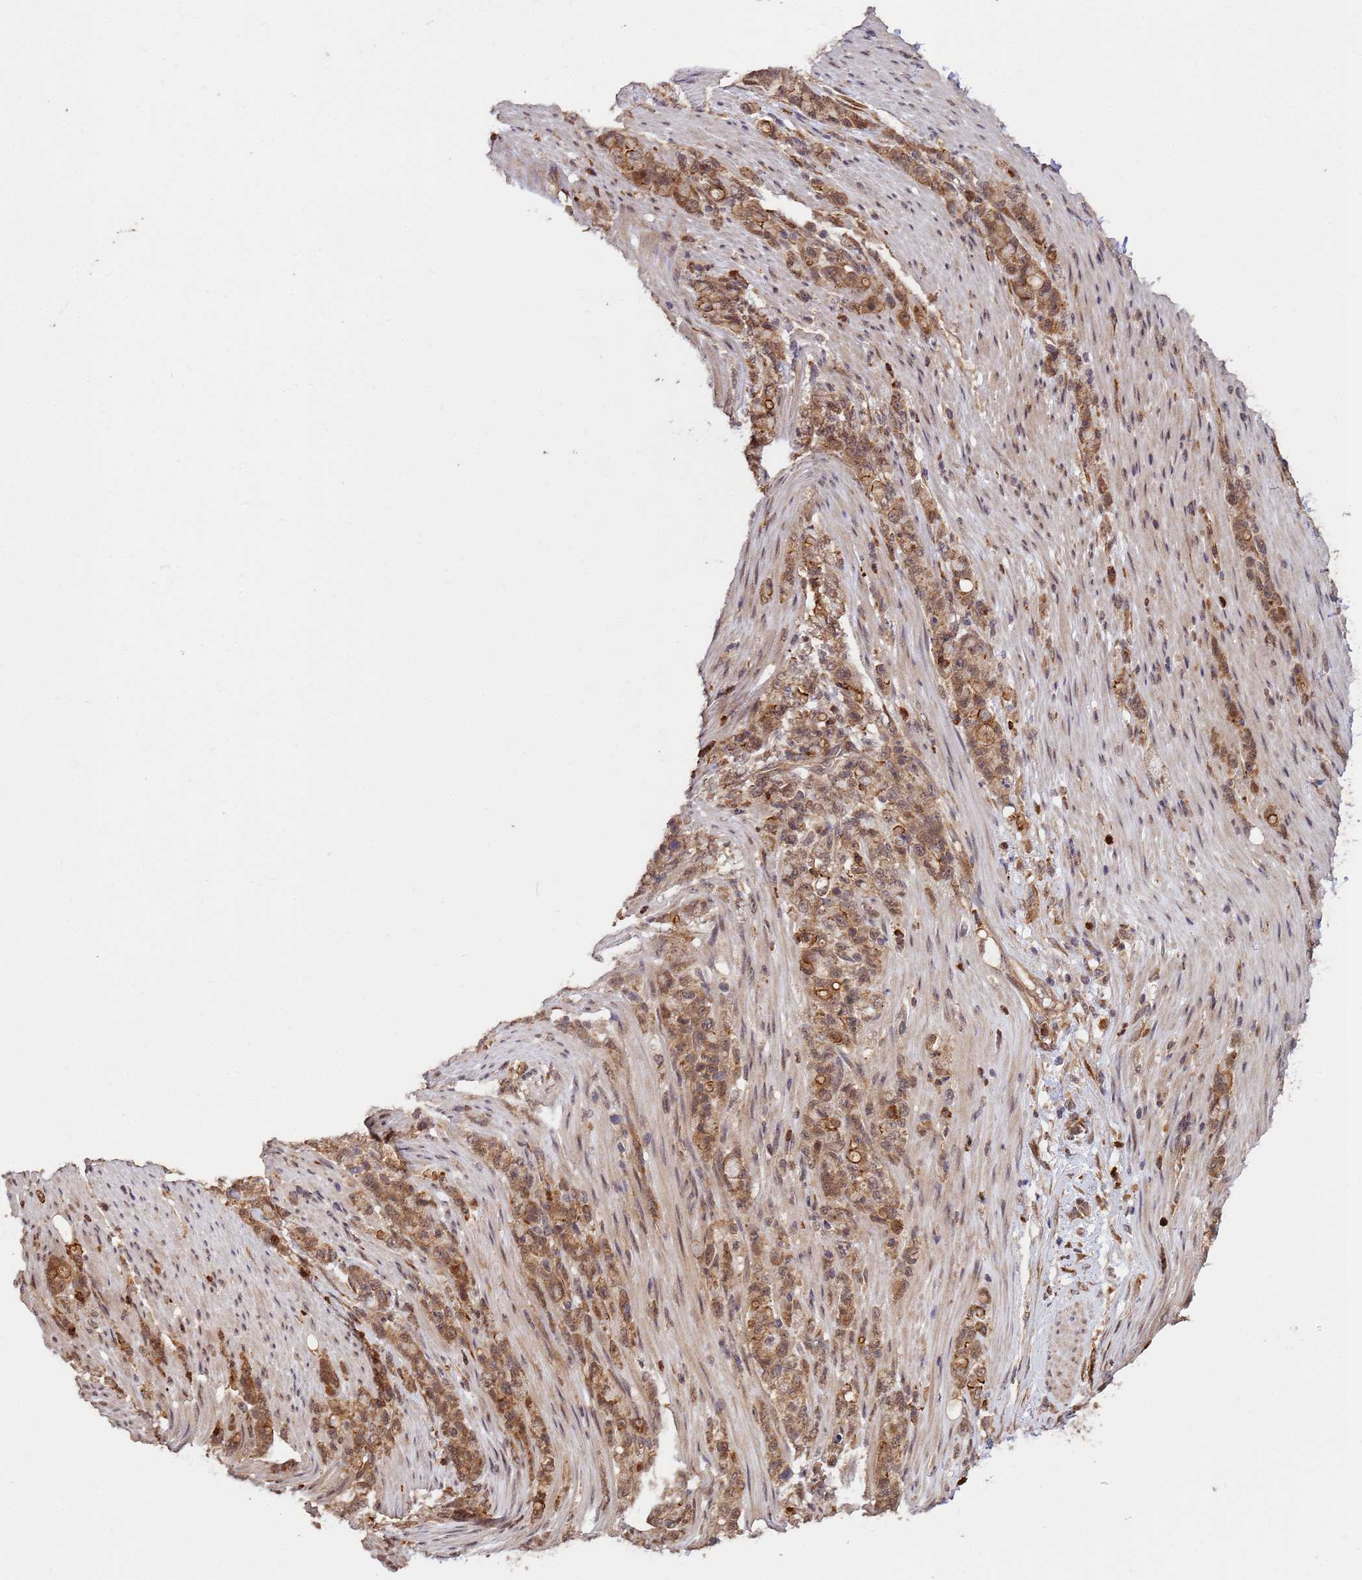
{"staining": {"intensity": "moderate", "quantity": ">75%", "location": "cytoplasmic/membranous,nuclear"}, "tissue": "stomach cancer", "cell_type": "Tumor cells", "image_type": "cancer", "snomed": [{"axis": "morphology", "description": "Normal tissue, NOS"}, {"axis": "morphology", "description": "Adenocarcinoma, NOS"}, {"axis": "topography", "description": "Stomach"}], "caption": "This is a micrograph of IHC staining of adenocarcinoma (stomach), which shows moderate expression in the cytoplasmic/membranous and nuclear of tumor cells.", "gene": "ZNF619", "patient": {"sex": "female", "age": 79}}